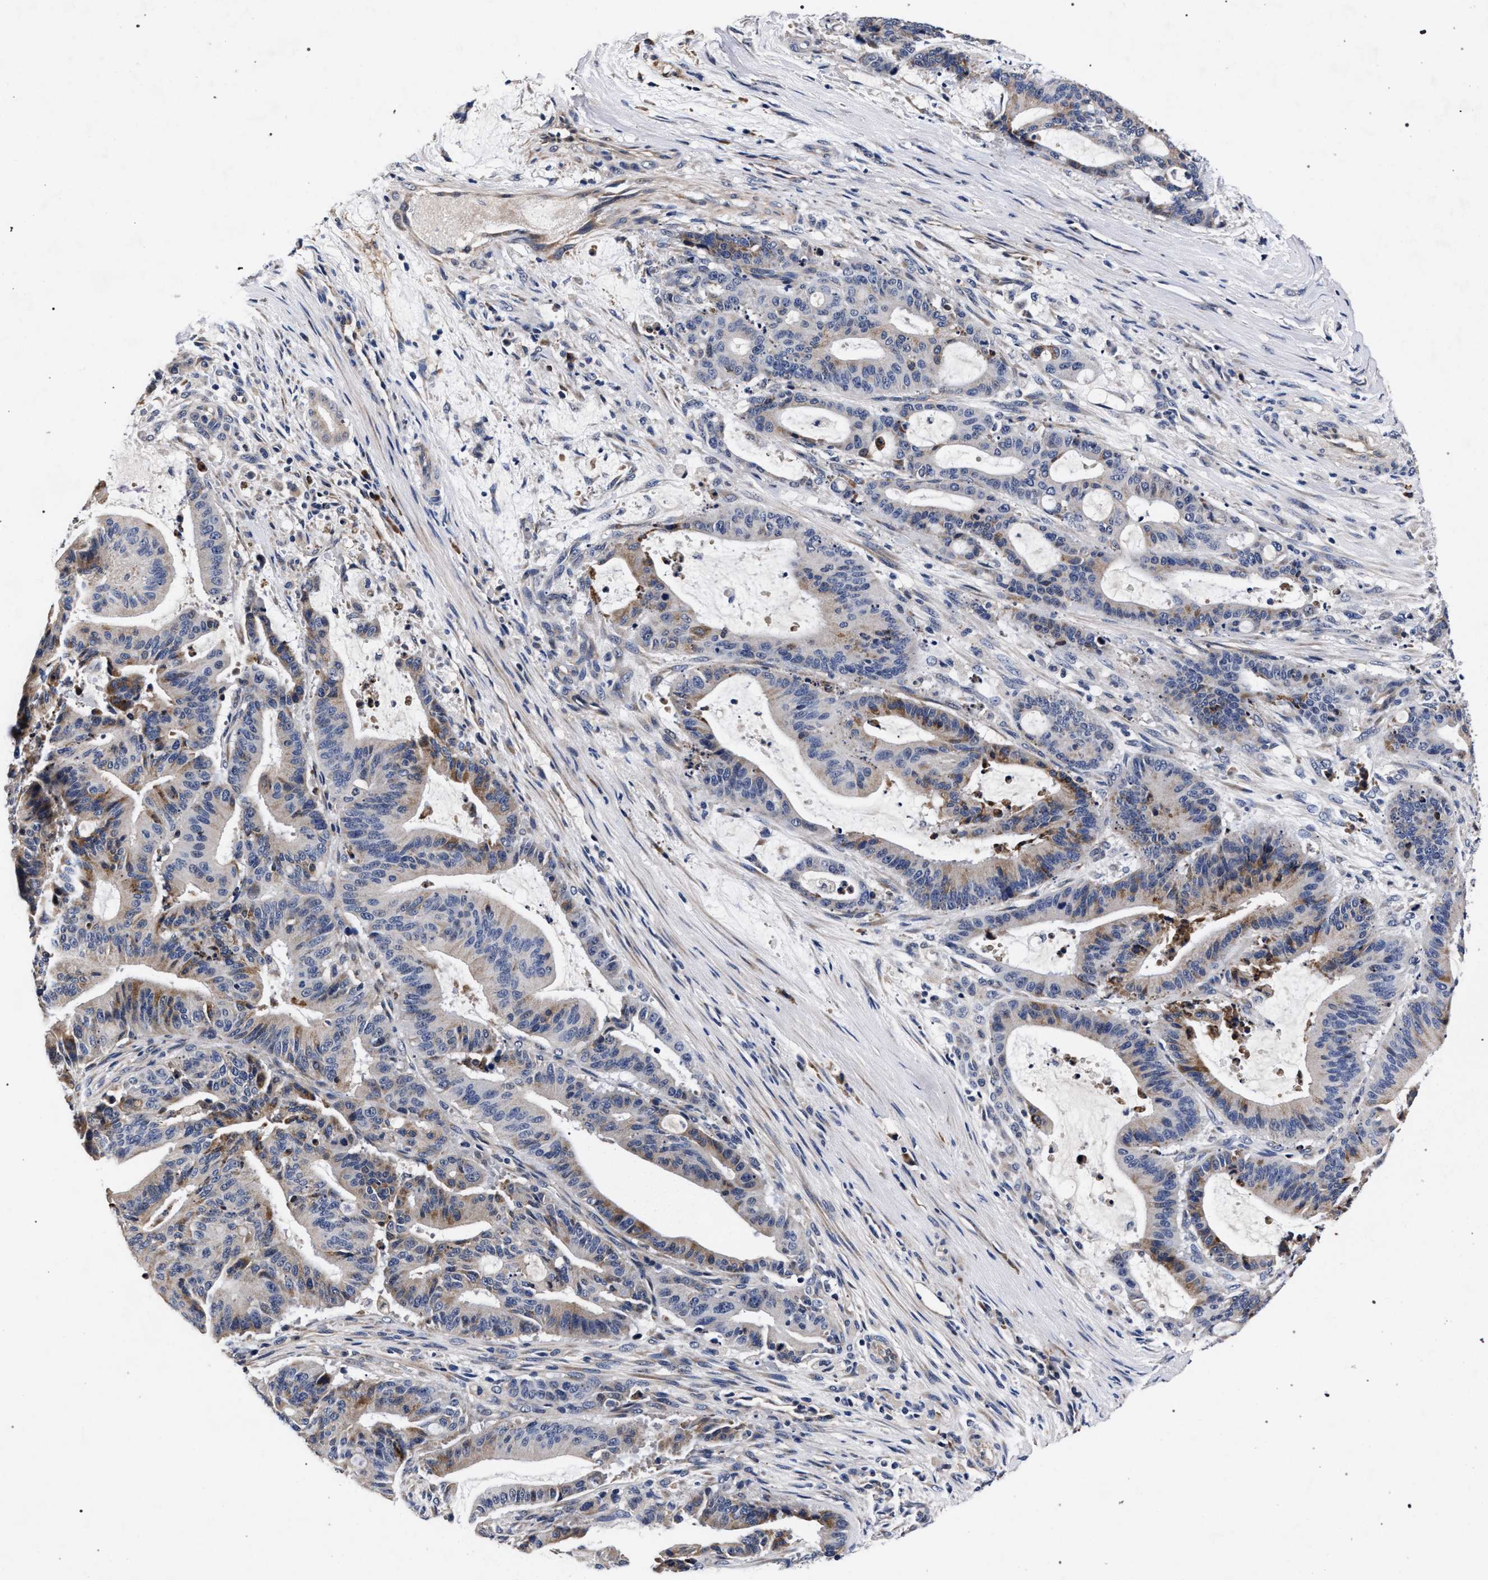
{"staining": {"intensity": "moderate", "quantity": "<25%", "location": "cytoplasmic/membranous"}, "tissue": "liver cancer", "cell_type": "Tumor cells", "image_type": "cancer", "snomed": [{"axis": "morphology", "description": "Normal tissue, NOS"}, {"axis": "morphology", "description": "Cholangiocarcinoma"}, {"axis": "topography", "description": "Liver"}, {"axis": "topography", "description": "Peripheral nerve tissue"}], "caption": "Protein expression by immunohistochemistry (IHC) demonstrates moderate cytoplasmic/membranous expression in approximately <25% of tumor cells in liver cancer.", "gene": "CFAP95", "patient": {"sex": "female", "age": 73}}